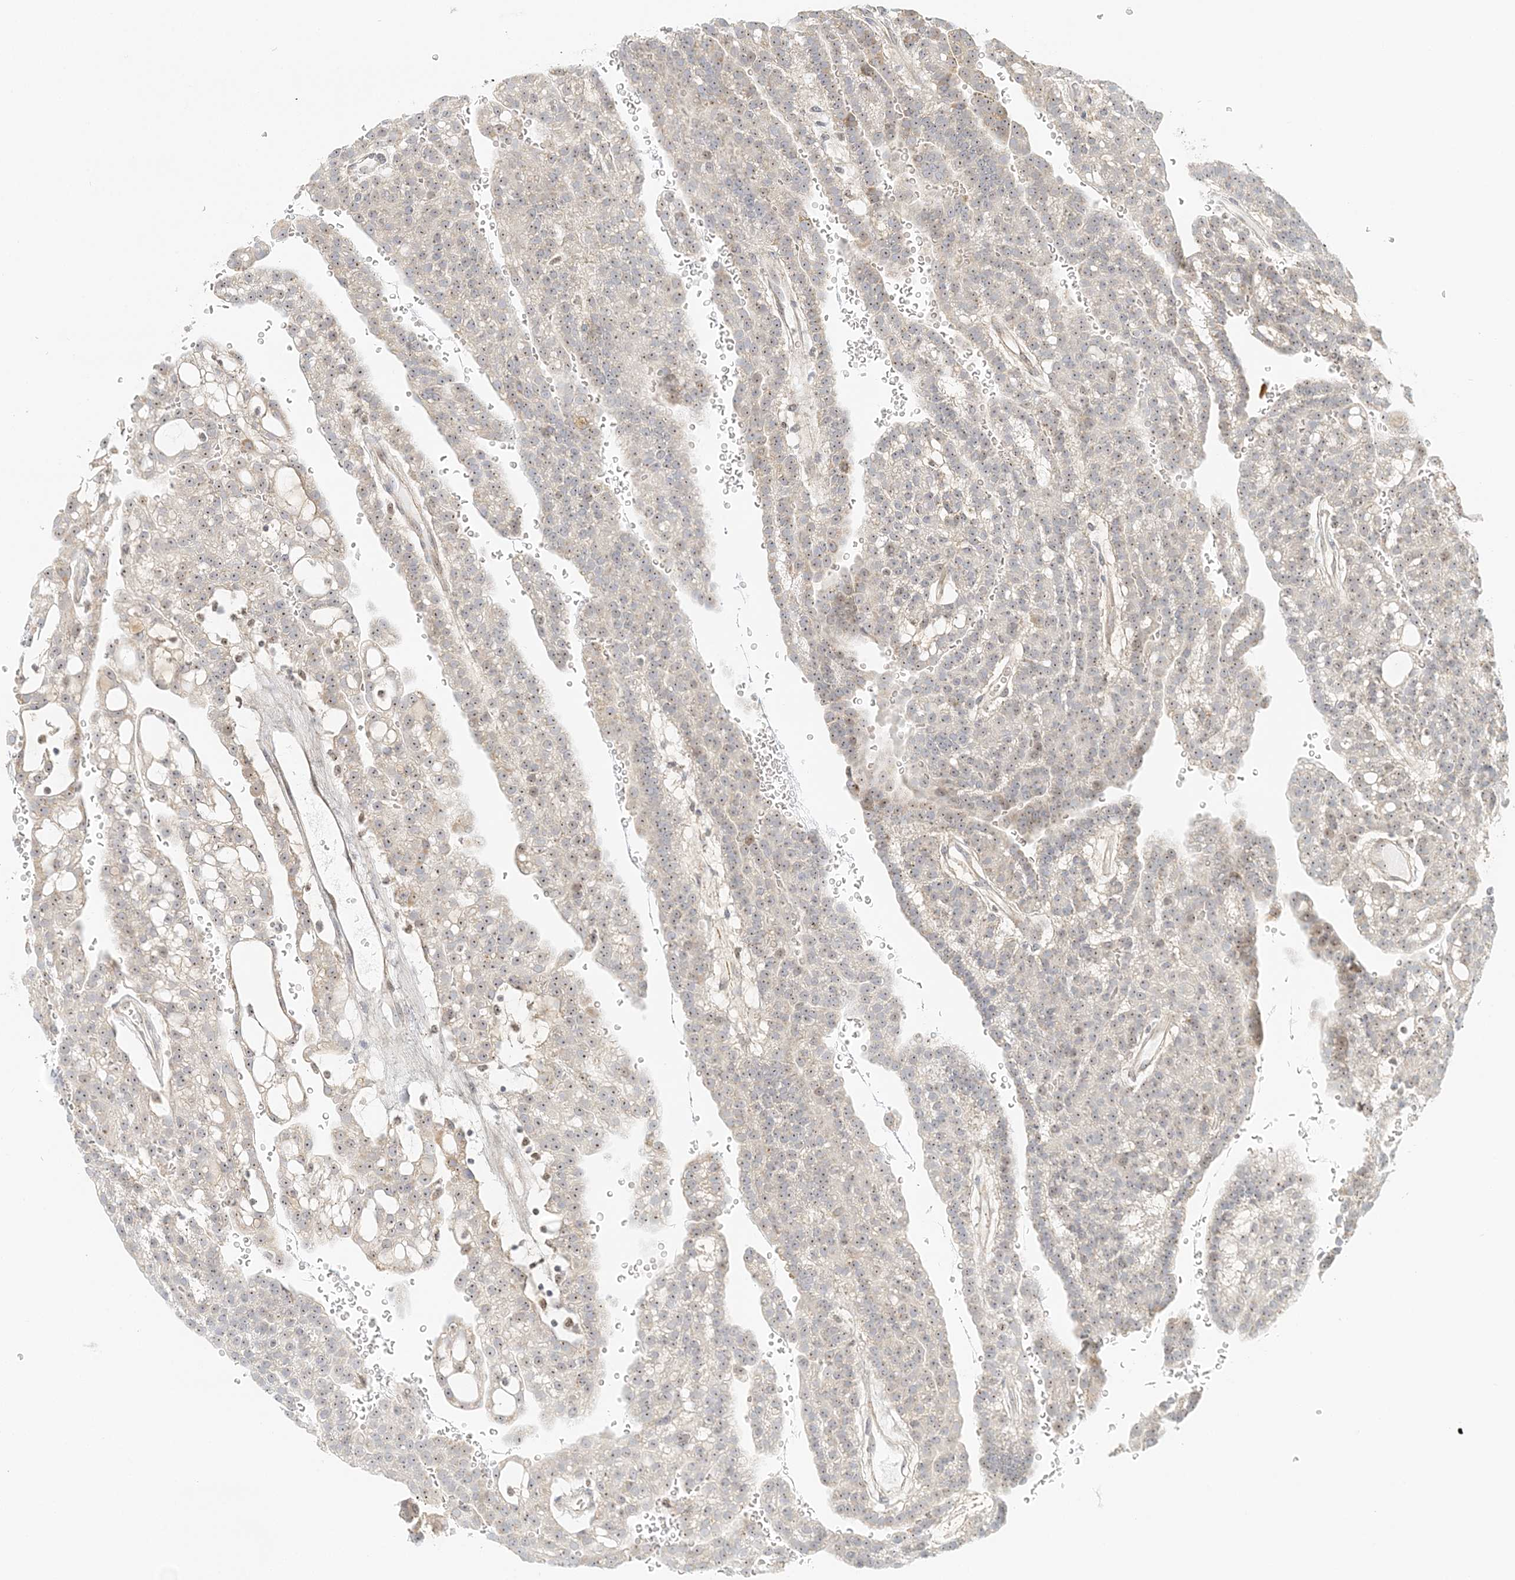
{"staining": {"intensity": "weak", "quantity": "25%-75%", "location": "nuclear"}, "tissue": "renal cancer", "cell_type": "Tumor cells", "image_type": "cancer", "snomed": [{"axis": "morphology", "description": "Adenocarcinoma, NOS"}, {"axis": "topography", "description": "Kidney"}], "caption": "Tumor cells reveal low levels of weak nuclear expression in approximately 25%-75% of cells in human adenocarcinoma (renal).", "gene": "UBE2F", "patient": {"sex": "male", "age": 63}}